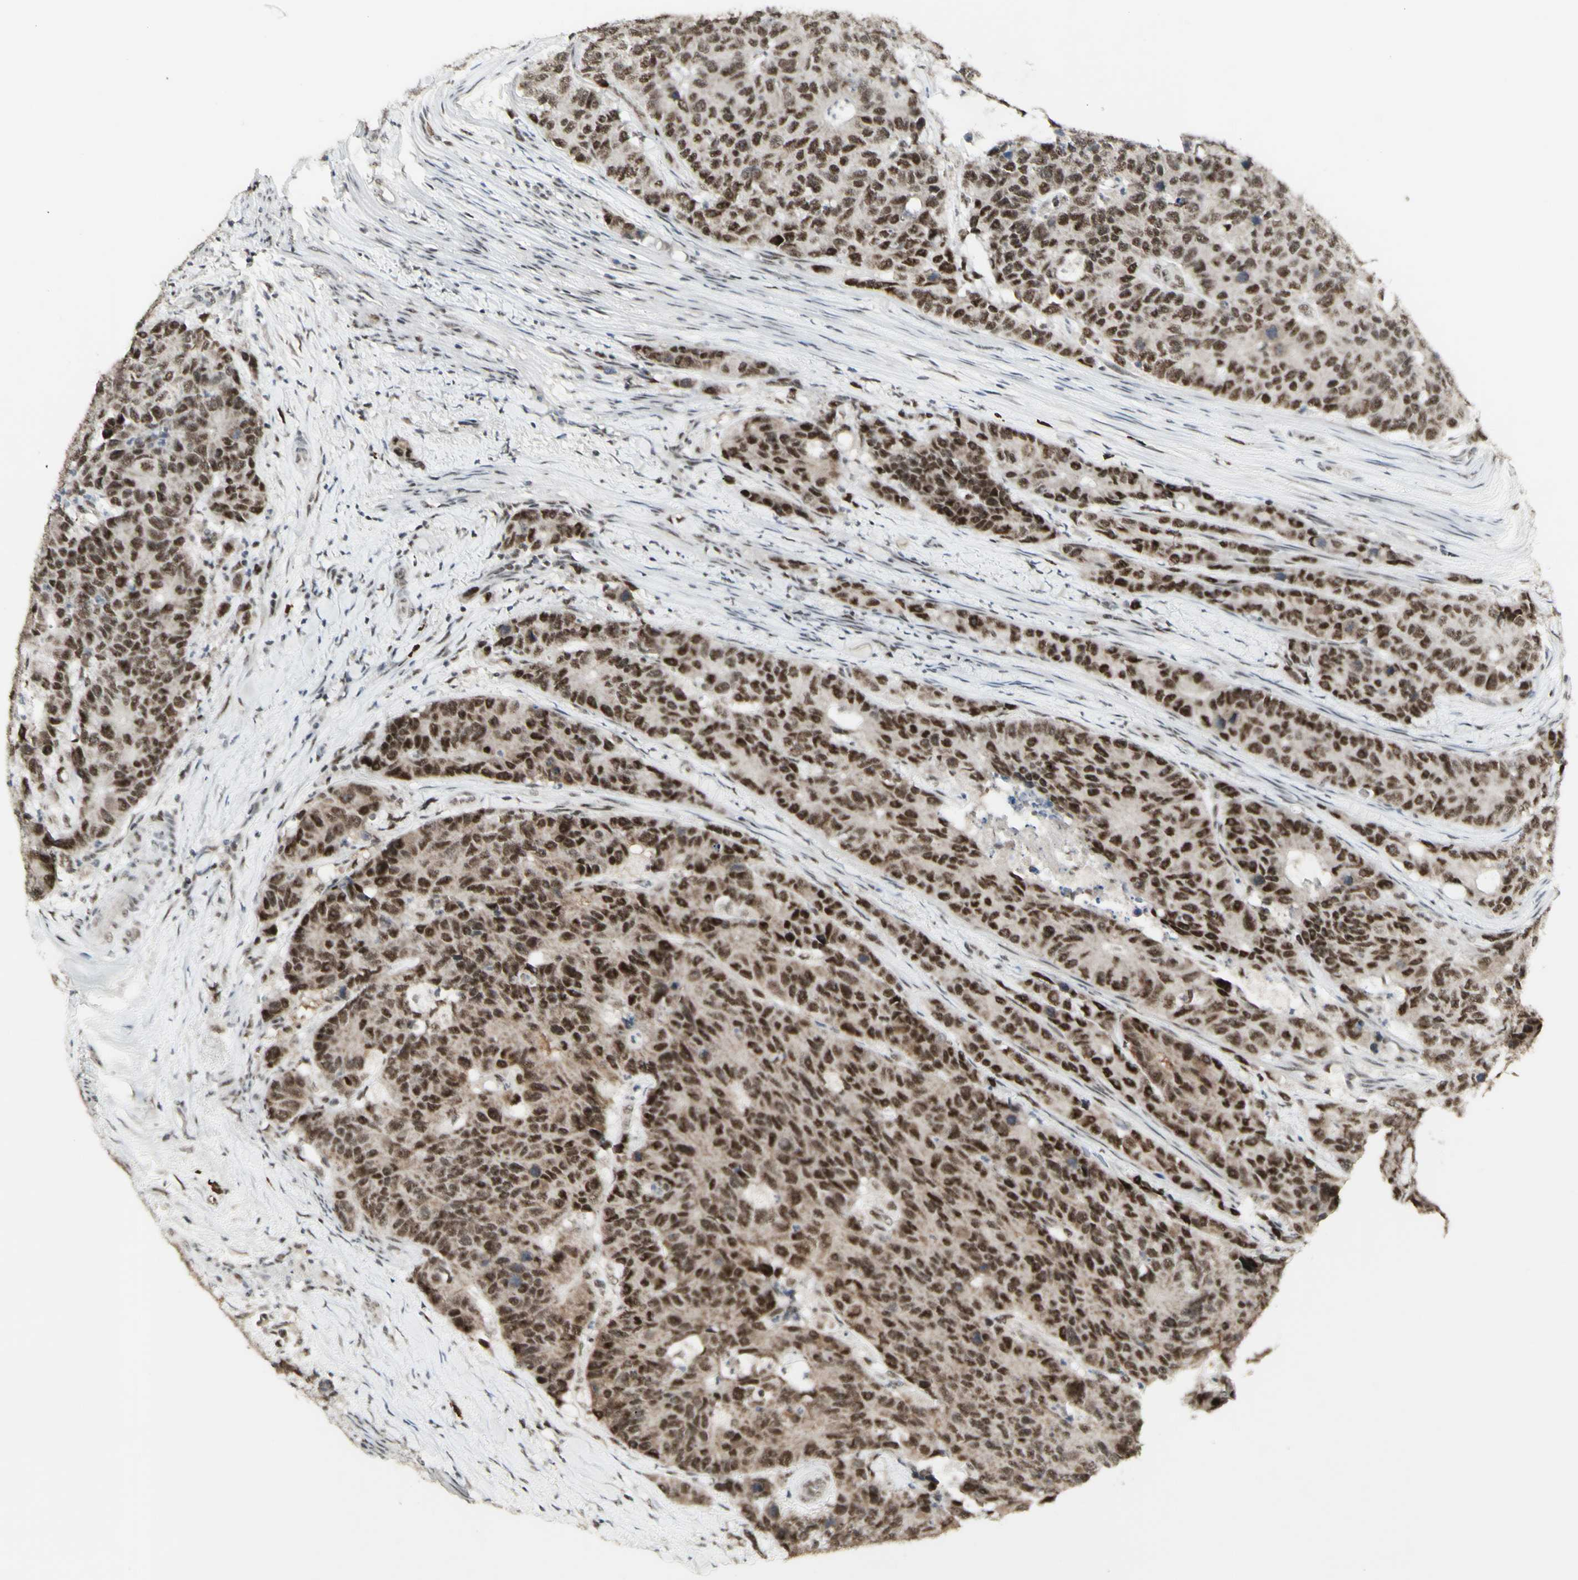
{"staining": {"intensity": "strong", "quantity": "25%-75%", "location": "nuclear"}, "tissue": "colorectal cancer", "cell_type": "Tumor cells", "image_type": "cancer", "snomed": [{"axis": "morphology", "description": "Adenocarcinoma, NOS"}, {"axis": "topography", "description": "Colon"}], "caption": "Colorectal cancer (adenocarcinoma) stained for a protein (brown) reveals strong nuclear positive staining in about 25%-75% of tumor cells.", "gene": "CCNT1", "patient": {"sex": "female", "age": 86}}